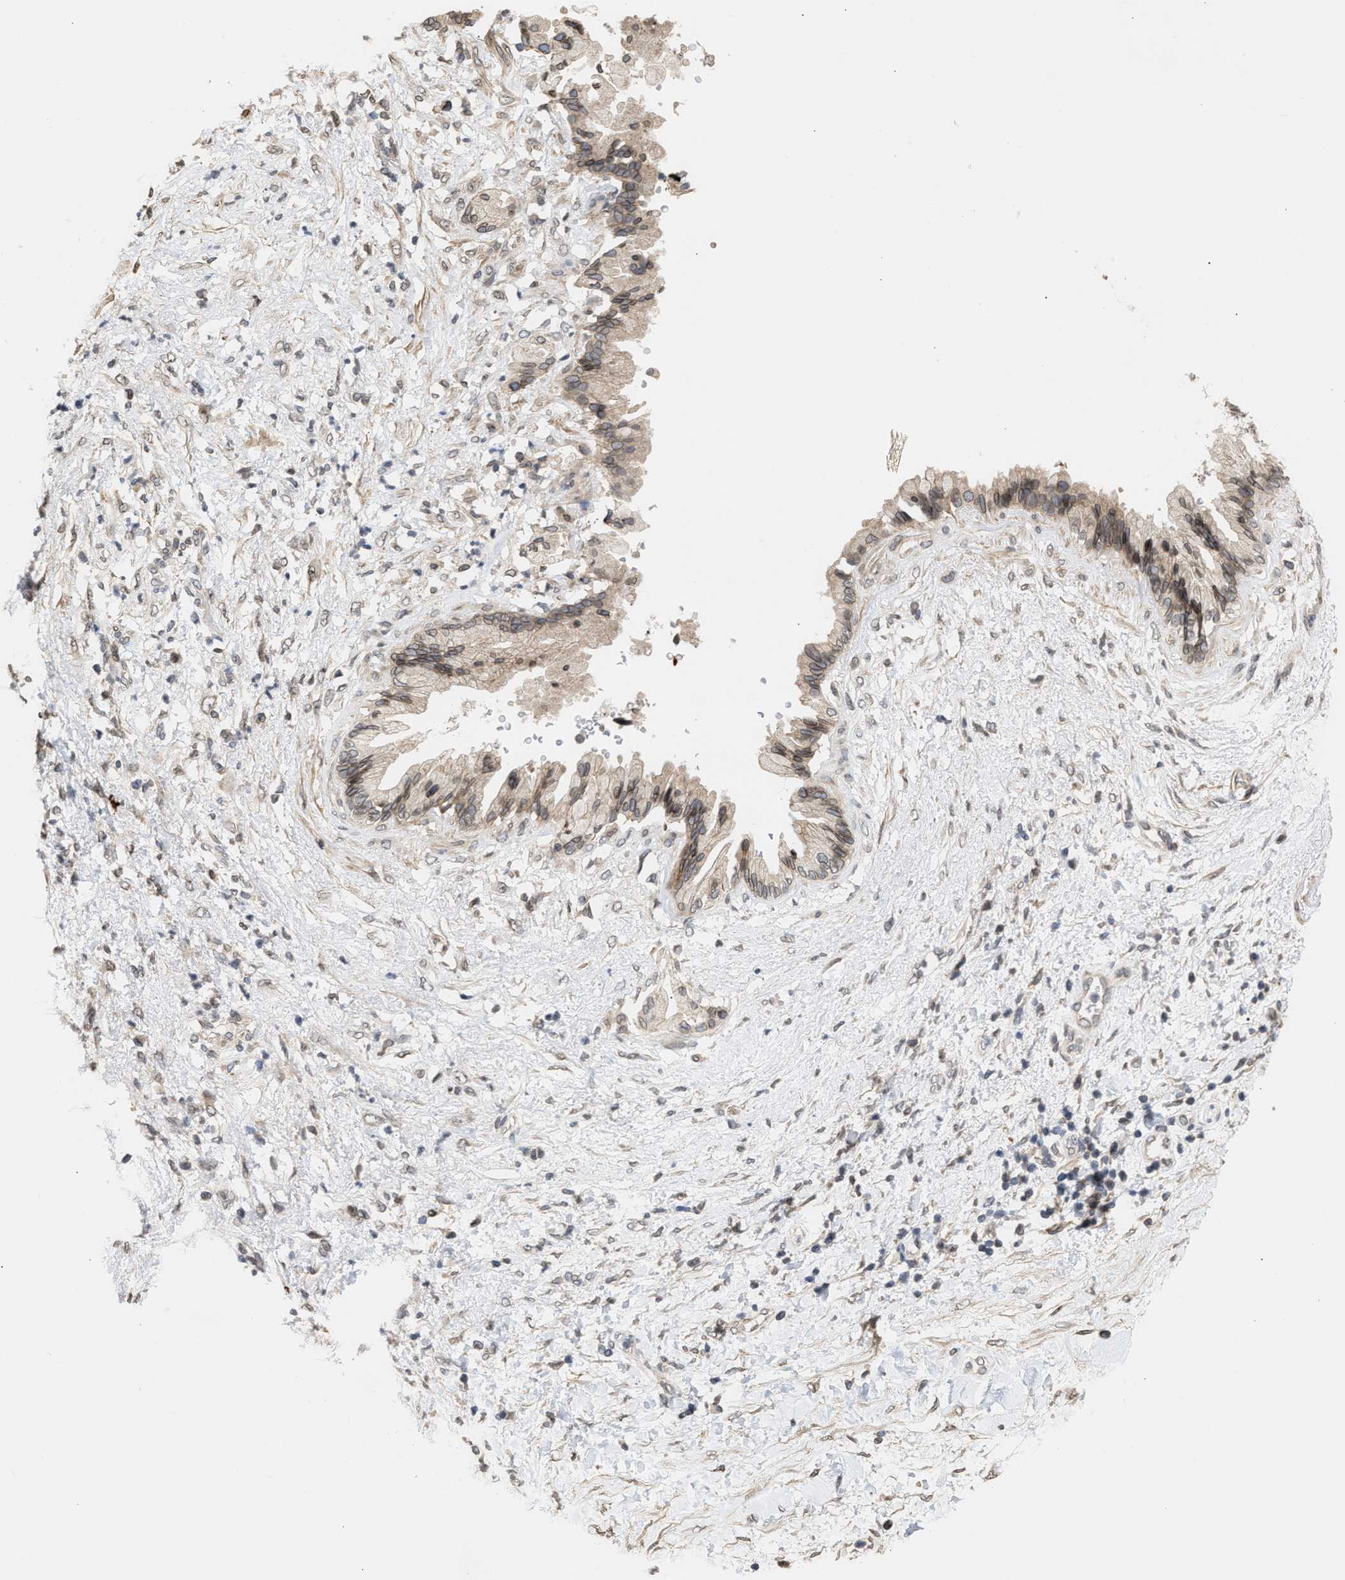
{"staining": {"intensity": "weak", "quantity": ">75%", "location": "cytoplasmic/membranous"}, "tissue": "pancreatic cancer", "cell_type": "Tumor cells", "image_type": "cancer", "snomed": [{"axis": "morphology", "description": "Adenocarcinoma, NOS"}, {"axis": "topography", "description": "Pancreas"}], "caption": "A histopathology image showing weak cytoplasmic/membranous staining in about >75% of tumor cells in pancreatic cancer (adenocarcinoma), as visualized by brown immunohistochemical staining.", "gene": "NUP62", "patient": {"sex": "female", "age": 60}}